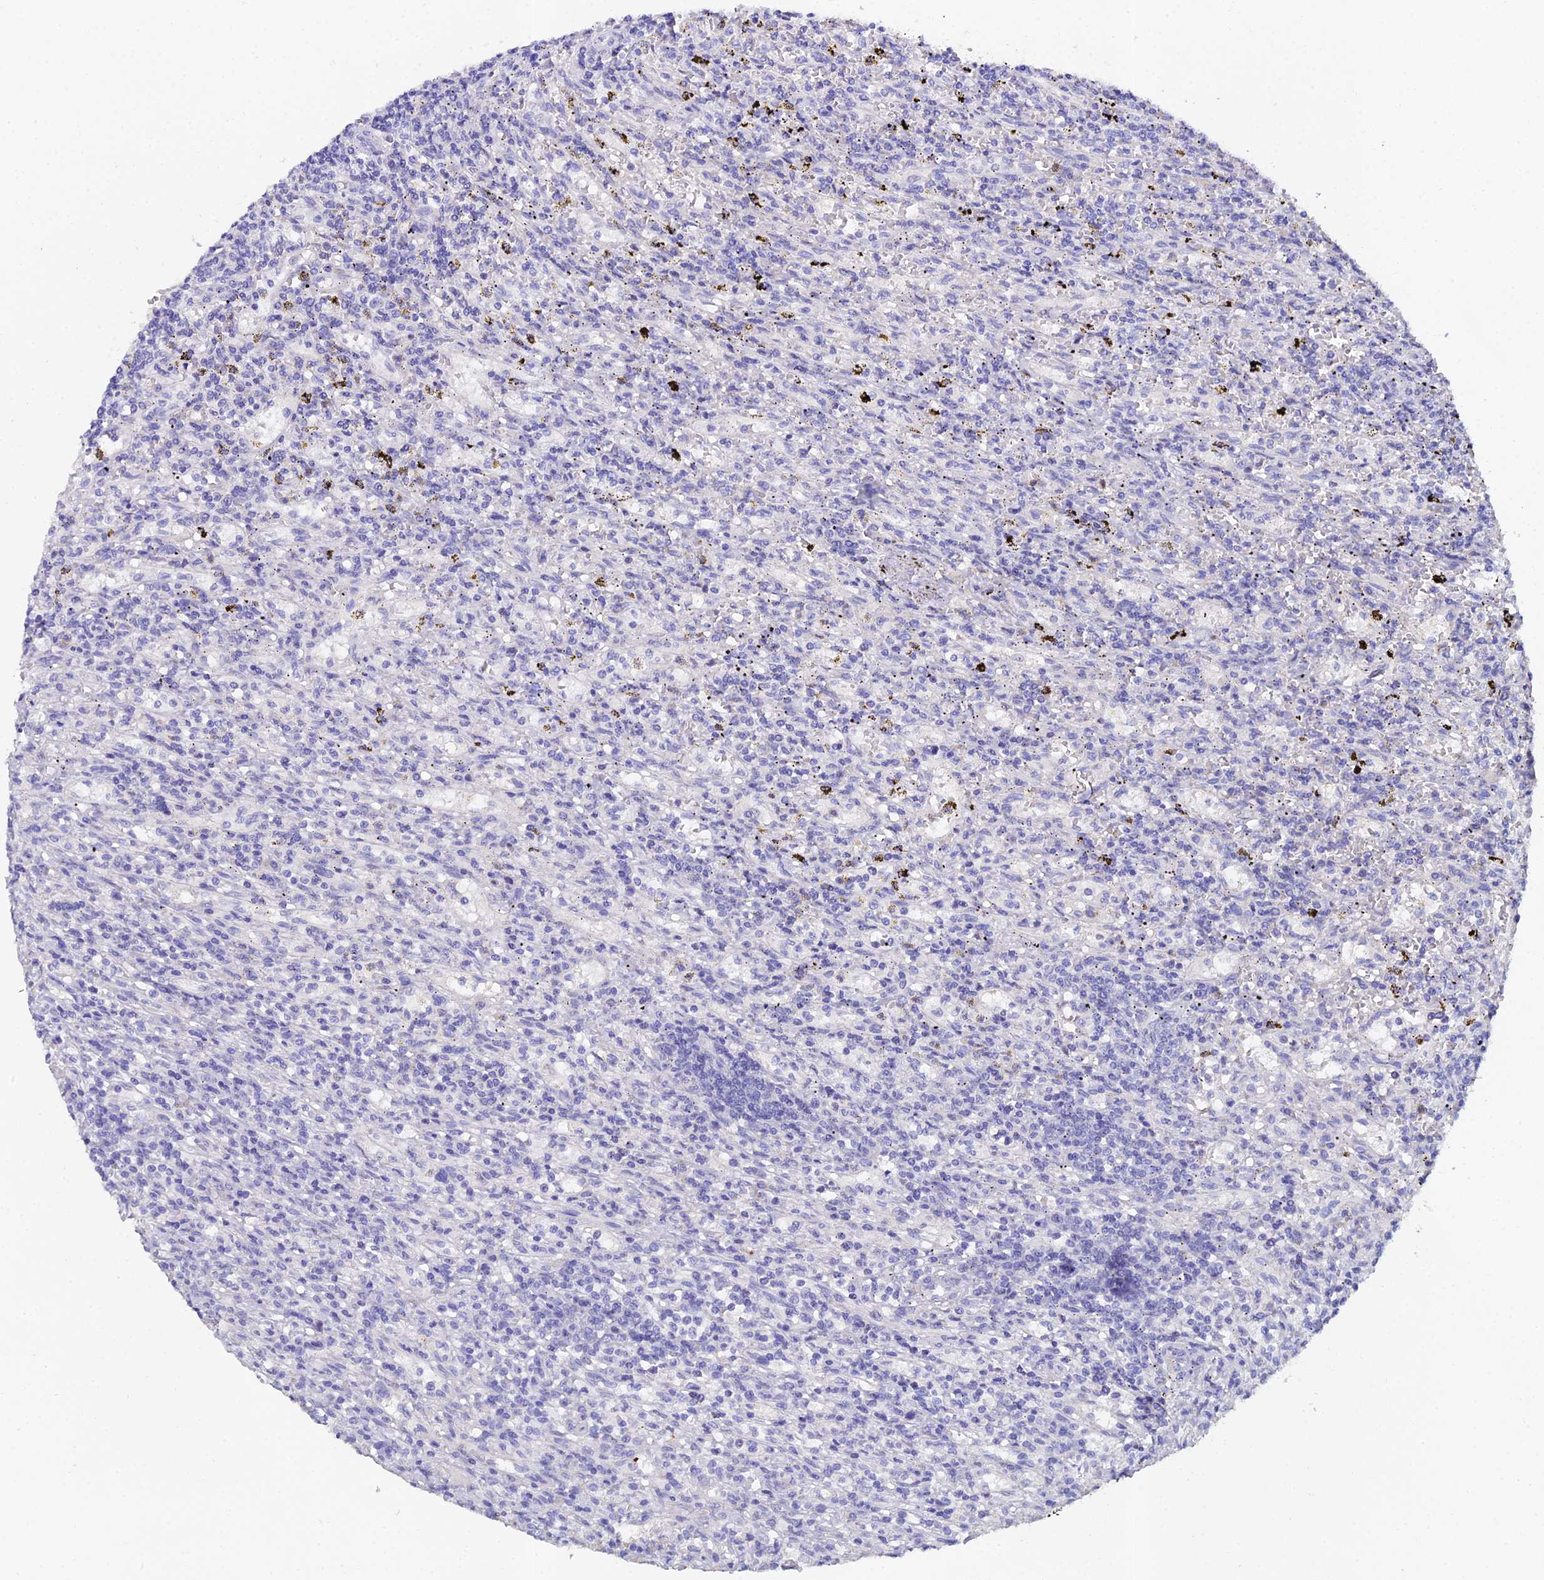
{"staining": {"intensity": "negative", "quantity": "none", "location": "none"}, "tissue": "lymphoma", "cell_type": "Tumor cells", "image_type": "cancer", "snomed": [{"axis": "morphology", "description": "Malignant lymphoma, non-Hodgkin's type, Low grade"}, {"axis": "topography", "description": "Spleen"}], "caption": "This is an immunohistochemistry (IHC) micrograph of human low-grade malignant lymphoma, non-Hodgkin's type. There is no staining in tumor cells.", "gene": "ESRRG", "patient": {"sex": "male", "age": 76}}